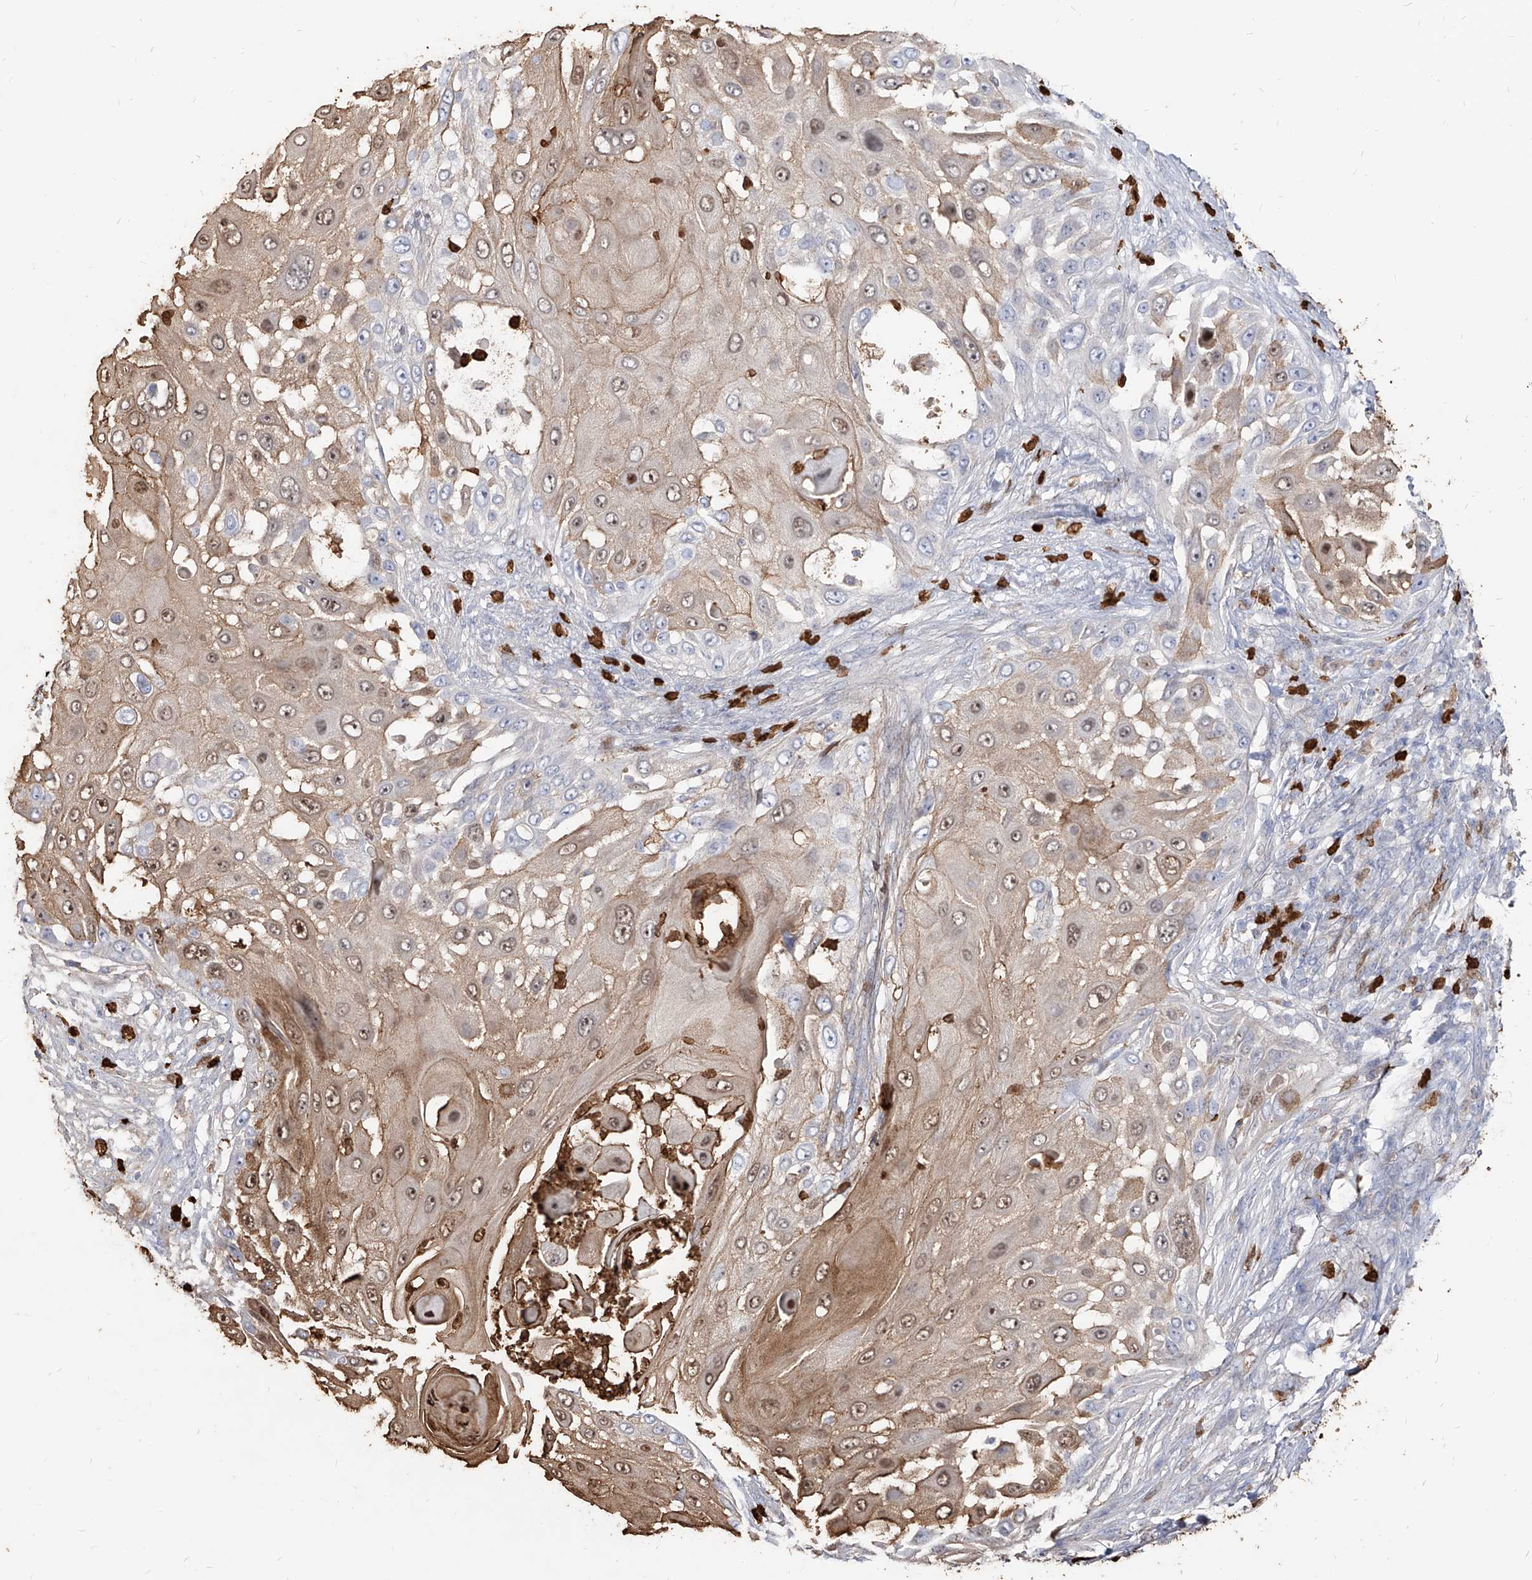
{"staining": {"intensity": "weak", "quantity": ">75%", "location": "cytoplasmic/membranous,nuclear"}, "tissue": "skin cancer", "cell_type": "Tumor cells", "image_type": "cancer", "snomed": [{"axis": "morphology", "description": "Squamous cell carcinoma, NOS"}, {"axis": "topography", "description": "Skin"}], "caption": "DAB (3,3'-diaminobenzidine) immunohistochemical staining of skin cancer (squamous cell carcinoma) demonstrates weak cytoplasmic/membranous and nuclear protein positivity in about >75% of tumor cells.", "gene": "ZNF227", "patient": {"sex": "female", "age": 44}}